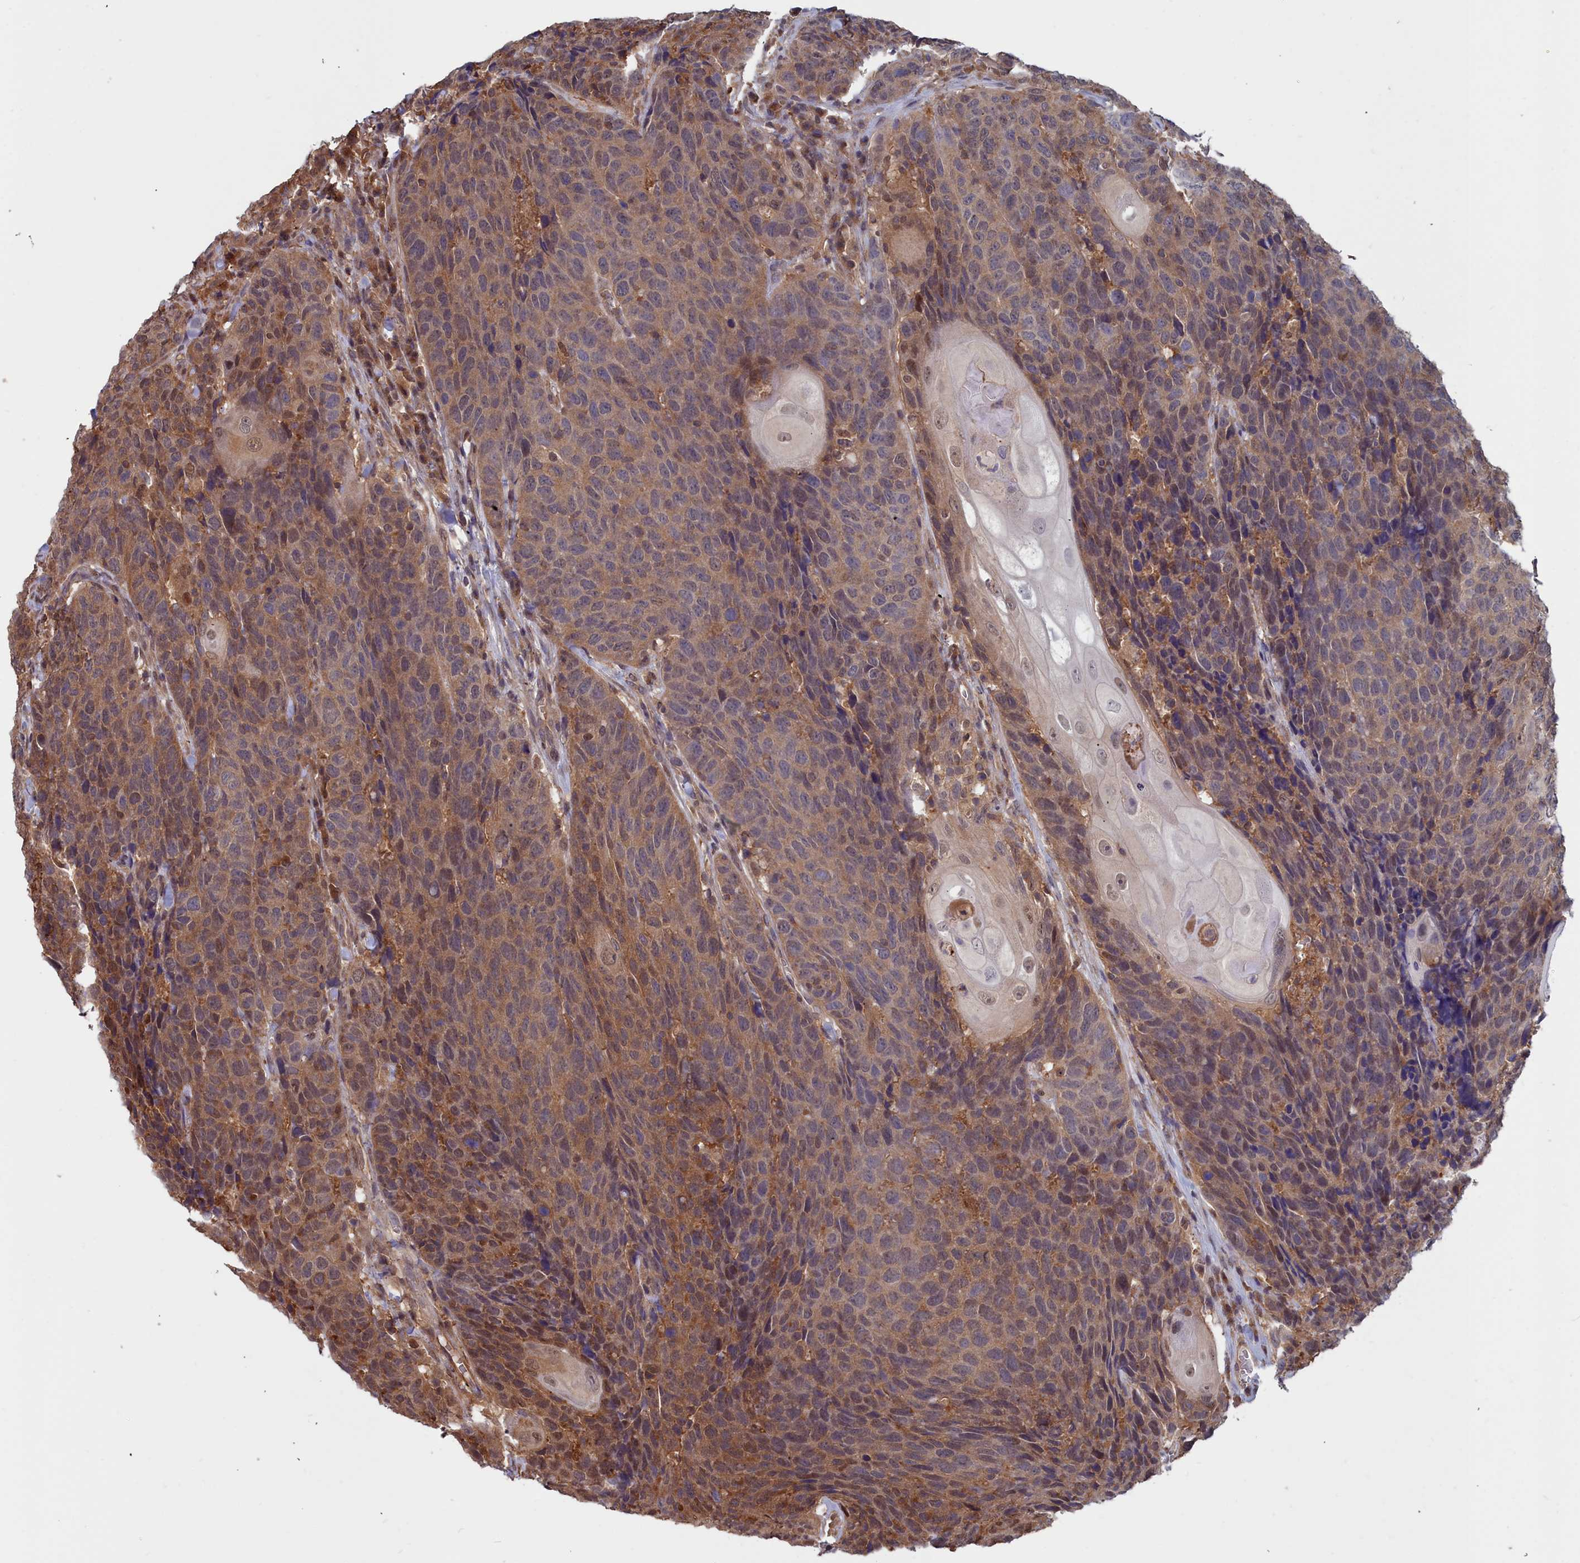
{"staining": {"intensity": "moderate", "quantity": ">75%", "location": "cytoplasmic/membranous"}, "tissue": "head and neck cancer", "cell_type": "Tumor cells", "image_type": "cancer", "snomed": [{"axis": "morphology", "description": "Squamous cell carcinoma, NOS"}, {"axis": "topography", "description": "Head-Neck"}], "caption": "Immunohistochemistry photomicrograph of neoplastic tissue: human head and neck cancer (squamous cell carcinoma) stained using immunohistochemistry demonstrates medium levels of moderate protein expression localized specifically in the cytoplasmic/membranous of tumor cells, appearing as a cytoplasmic/membranous brown color.", "gene": "GFRA2", "patient": {"sex": "male", "age": 66}}